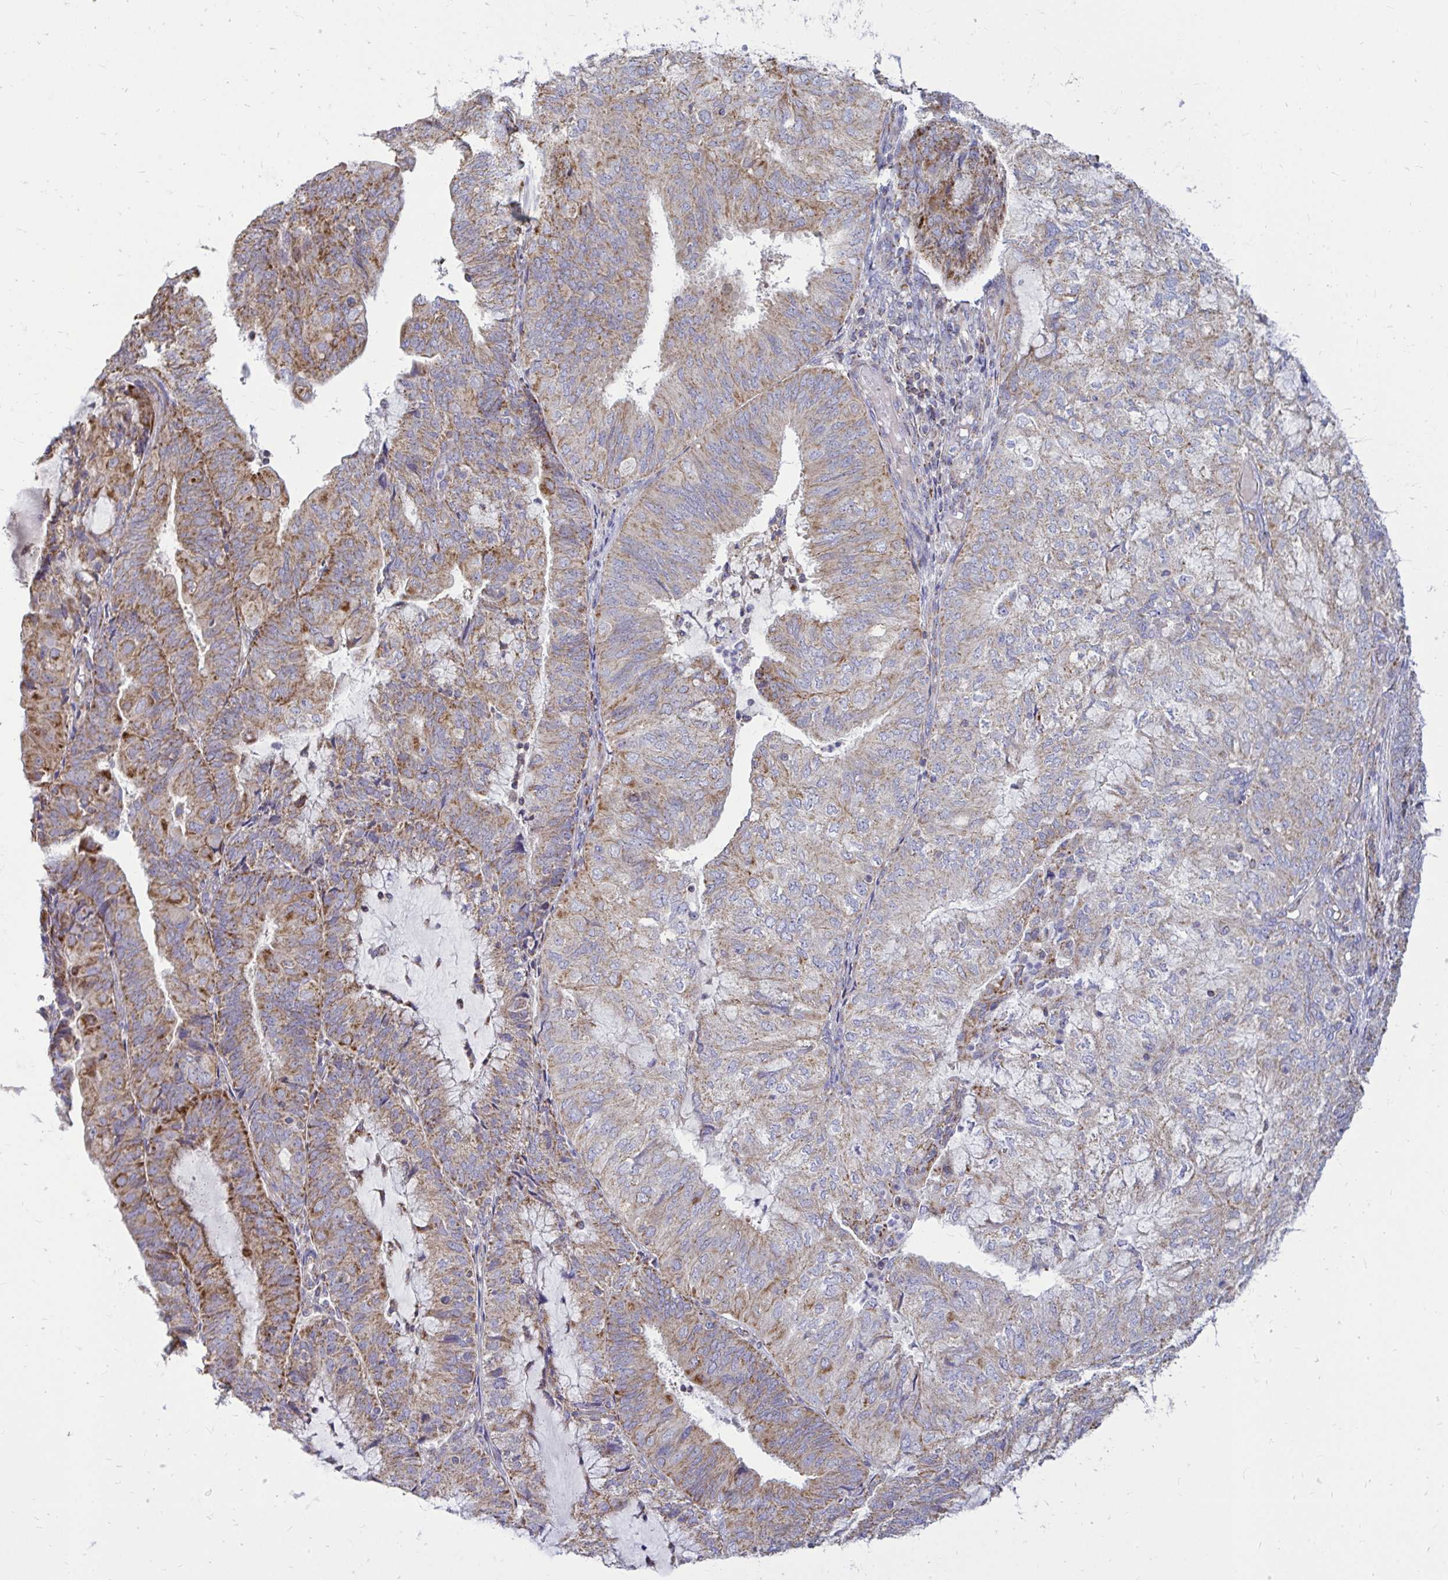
{"staining": {"intensity": "moderate", "quantity": ">75%", "location": "cytoplasmic/membranous"}, "tissue": "endometrial cancer", "cell_type": "Tumor cells", "image_type": "cancer", "snomed": [{"axis": "morphology", "description": "Adenocarcinoma, NOS"}, {"axis": "topography", "description": "Endometrium"}], "caption": "High-magnification brightfield microscopy of endometrial cancer stained with DAB (brown) and counterstained with hematoxylin (blue). tumor cells exhibit moderate cytoplasmic/membranous expression is present in about>75% of cells.", "gene": "OR10R2", "patient": {"sex": "female", "age": 81}}